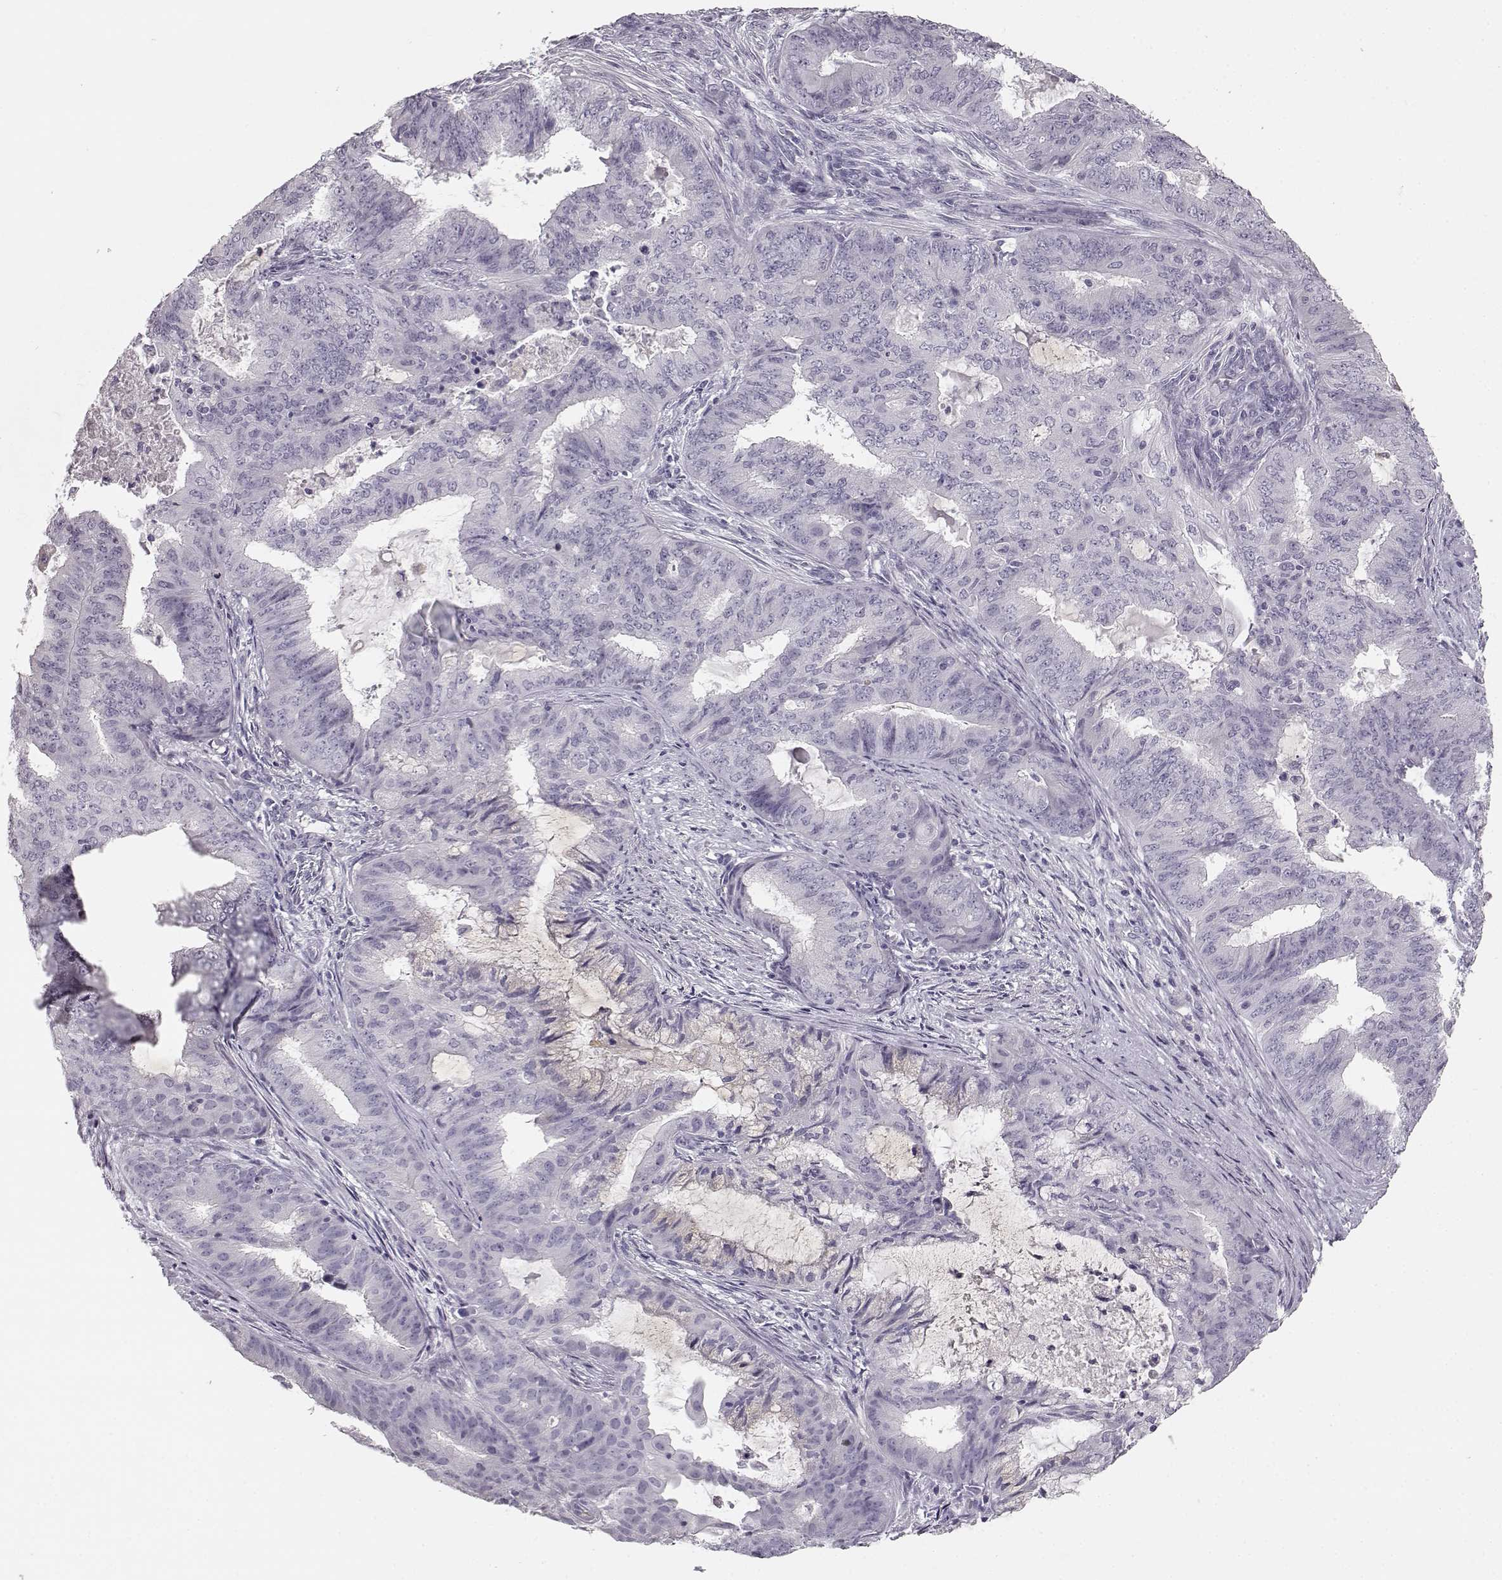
{"staining": {"intensity": "negative", "quantity": "none", "location": "none"}, "tissue": "endometrial cancer", "cell_type": "Tumor cells", "image_type": "cancer", "snomed": [{"axis": "morphology", "description": "Adenocarcinoma, NOS"}, {"axis": "topography", "description": "Endometrium"}], "caption": "Immunohistochemistry (IHC) micrograph of endometrial adenocarcinoma stained for a protein (brown), which shows no staining in tumor cells.", "gene": "KIAA0319", "patient": {"sex": "female", "age": 62}}